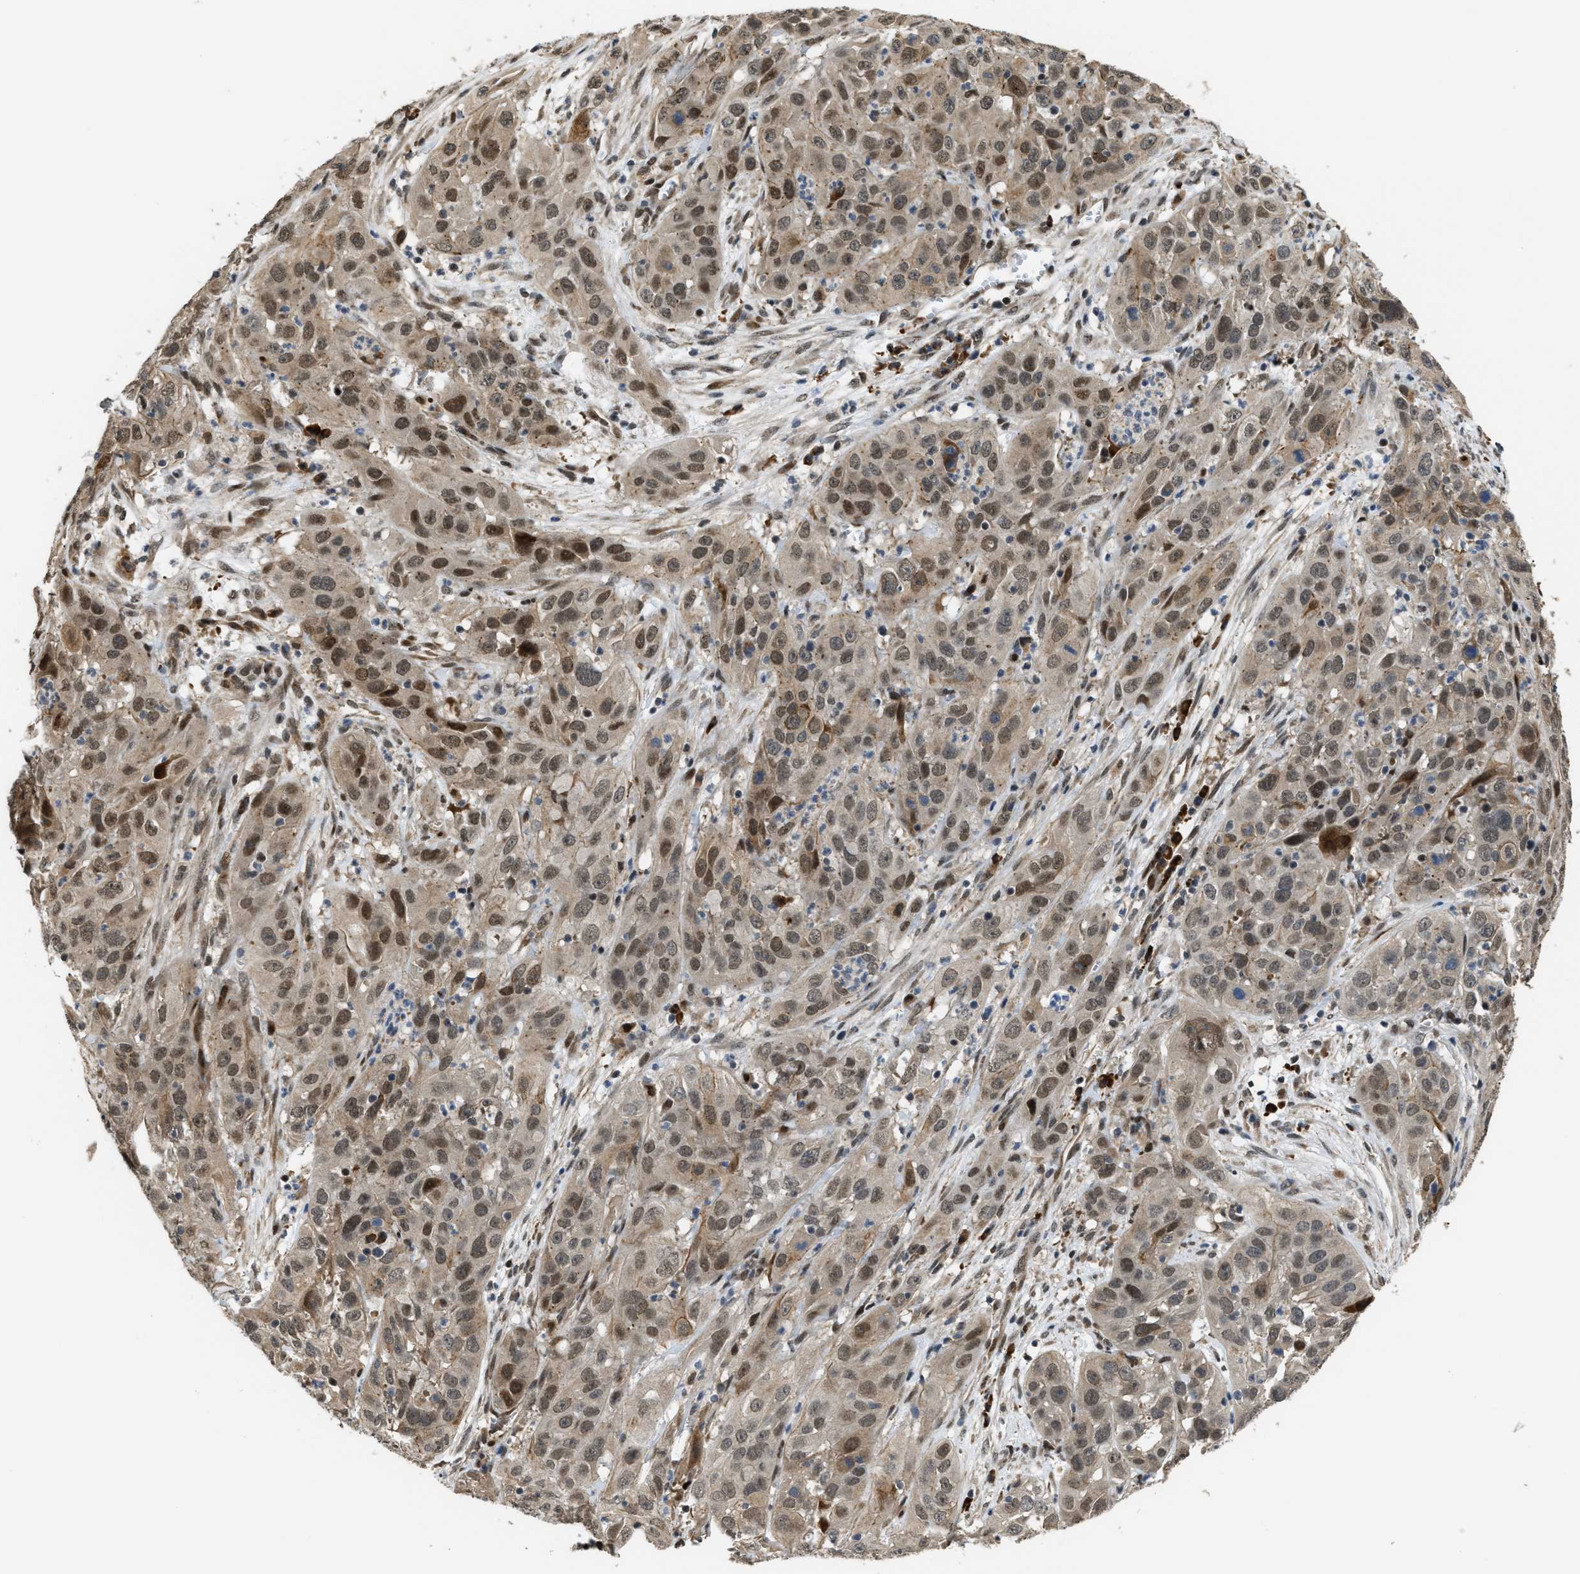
{"staining": {"intensity": "moderate", "quantity": "25%-75%", "location": "nuclear"}, "tissue": "cervical cancer", "cell_type": "Tumor cells", "image_type": "cancer", "snomed": [{"axis": "morphology", "description": "Squamous cell carcinoma, NOS"}, {"axis": "topography", "description": "Cervix"}], "caption": "DAB immunohistochemical staining of cervical cancer (squamous cell carcinoma) demonstrates moderate nuclear protein staining in about 25%-75% of tumor cells. (Stains: DAB (3,3'-diaminobenzidine) in brown, nuclei in blue, Microscopy: brightfield microscopy at high magnification).", "gene": "SERTAD2", "patient": {"sex": "female", "age": 32}}